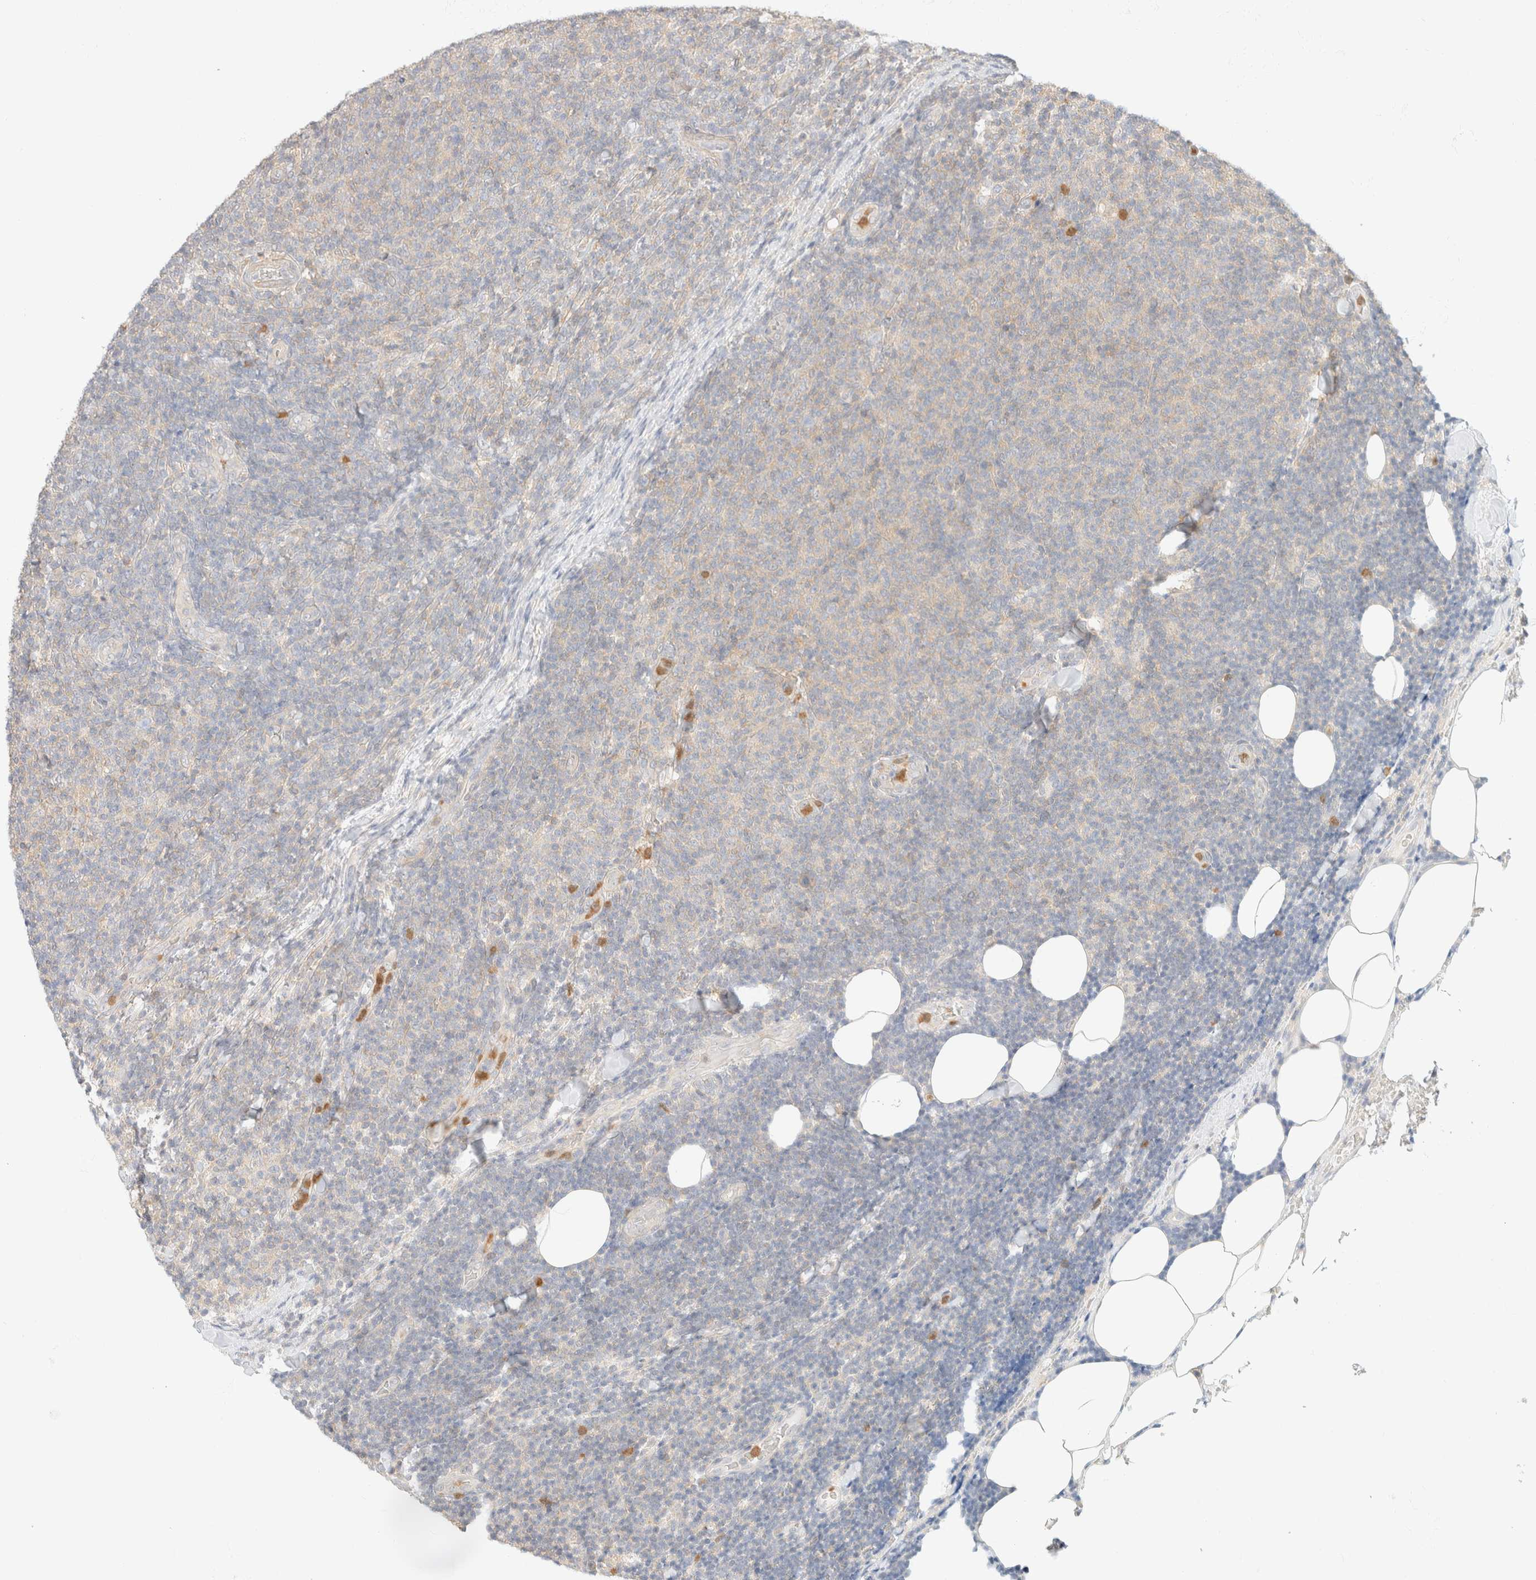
{"staining": {"intensity": "negative", "quantity": "none", "location": "none"}, "tissue": "lymphoma", "cell_type": "Tumor cells", "image_type": "cancer", "snomed": [{"axis": "morphology", "description": "Malignant lymphoma, non-Hodgkin's type, Low grade"}, {"axis": "topography", "description": "Lymph node"}], "caption": "Tumor cells are negative for brown protein staining in malignant lymphoma, non-Hodgkin's type (low-grade).", "gene": "GPI", "patient": {"sex": "male", "age": 66}}